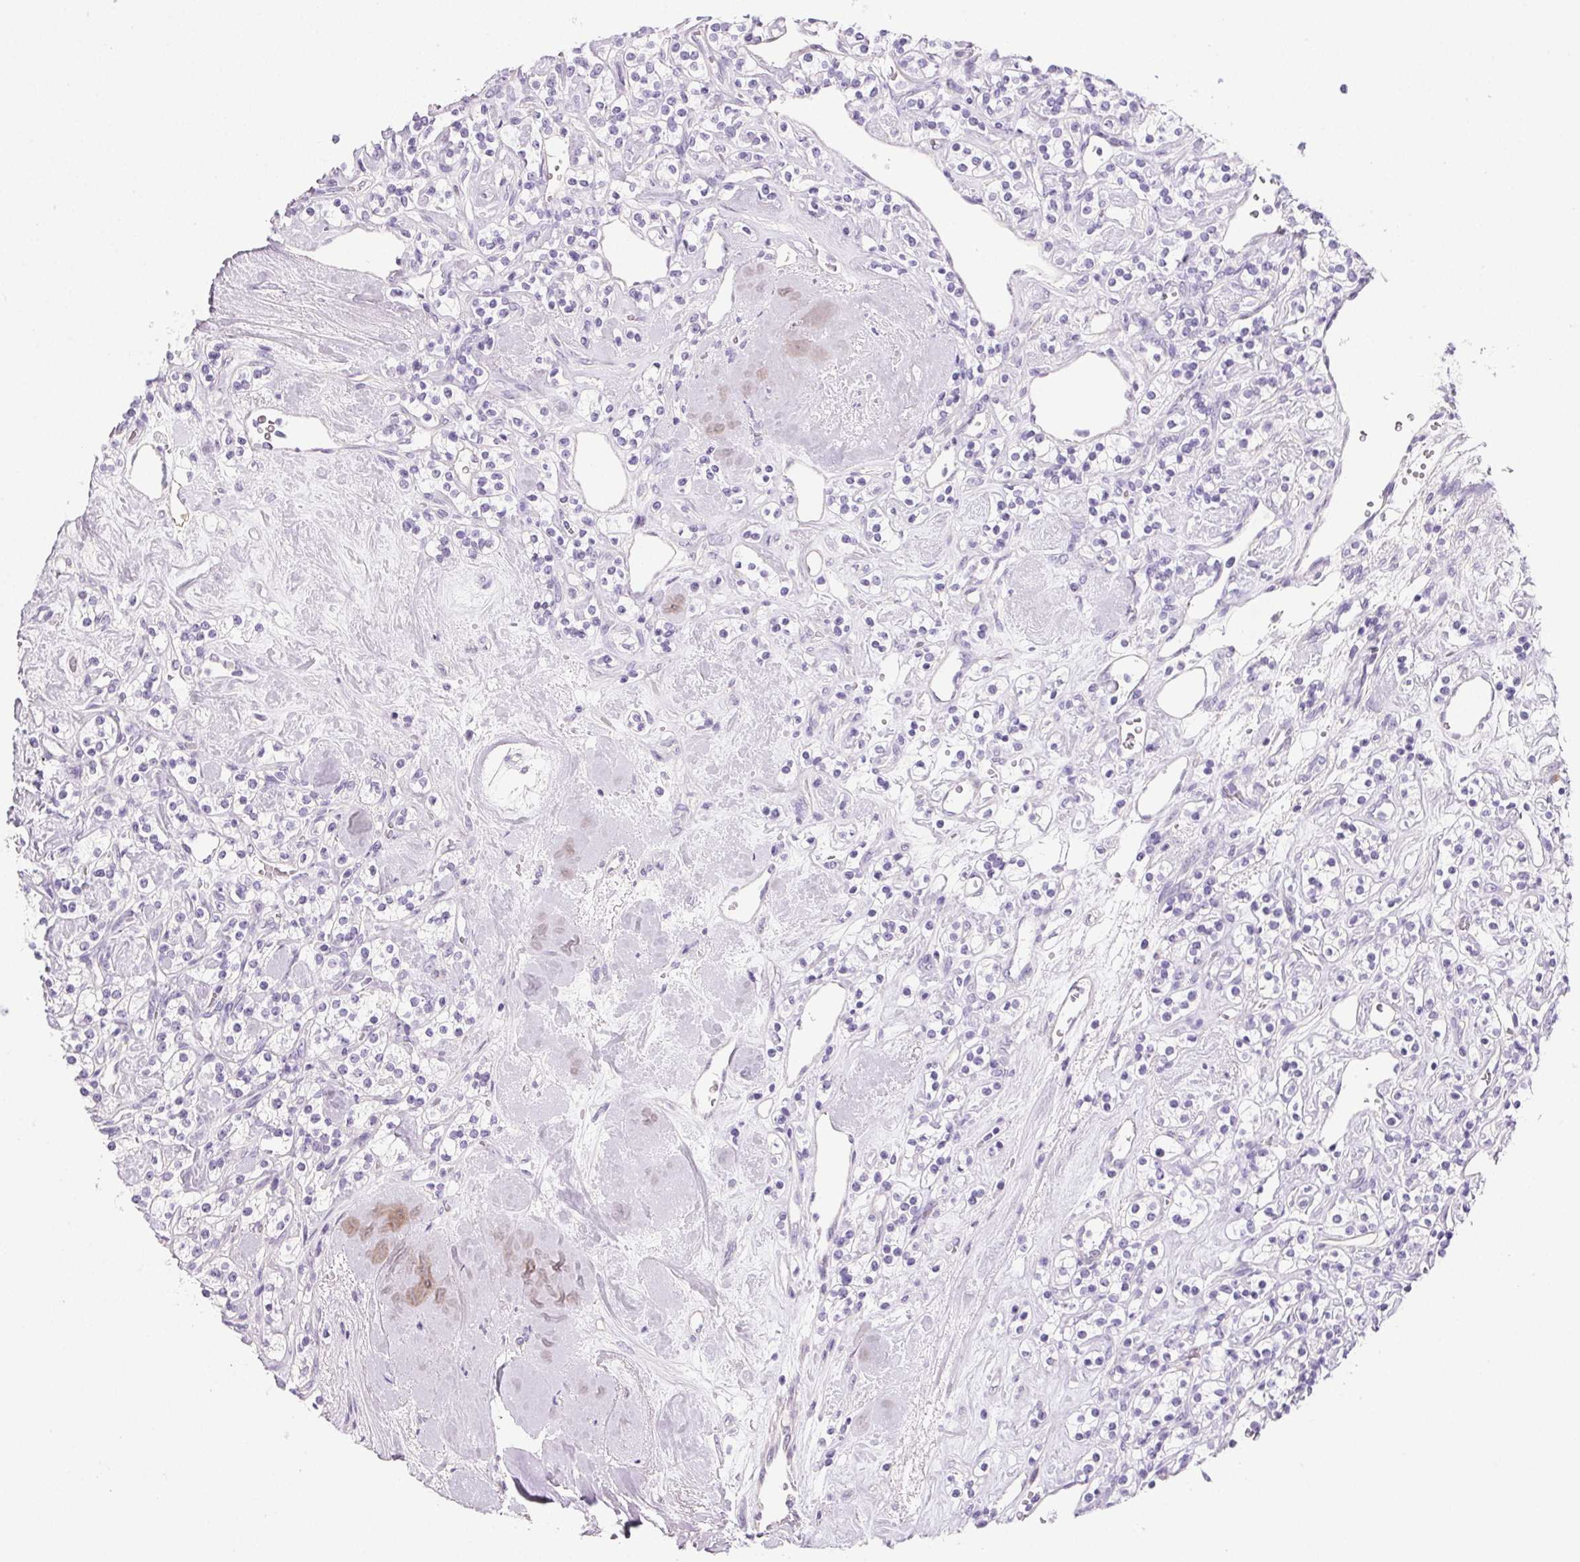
{"staining": {"intensity": "negative", "quantity": "none", "location": "none"}, "tissue": "renal cancer", "cell_type": "Tumor cells", "image_type": "cancer", "snomed": [{"axis": "morphology", "description": "Adenocarcinoma, NOS"}, {"axis": "topography", "description": "Kidney"}], "caption": "DAB immunohistochemical staining of renal cancer (adenocarcinoma) reveals no significant staining in tumor cells.", "gene": "PRSS3", "patient": {"sex": "male", "age": 77}}